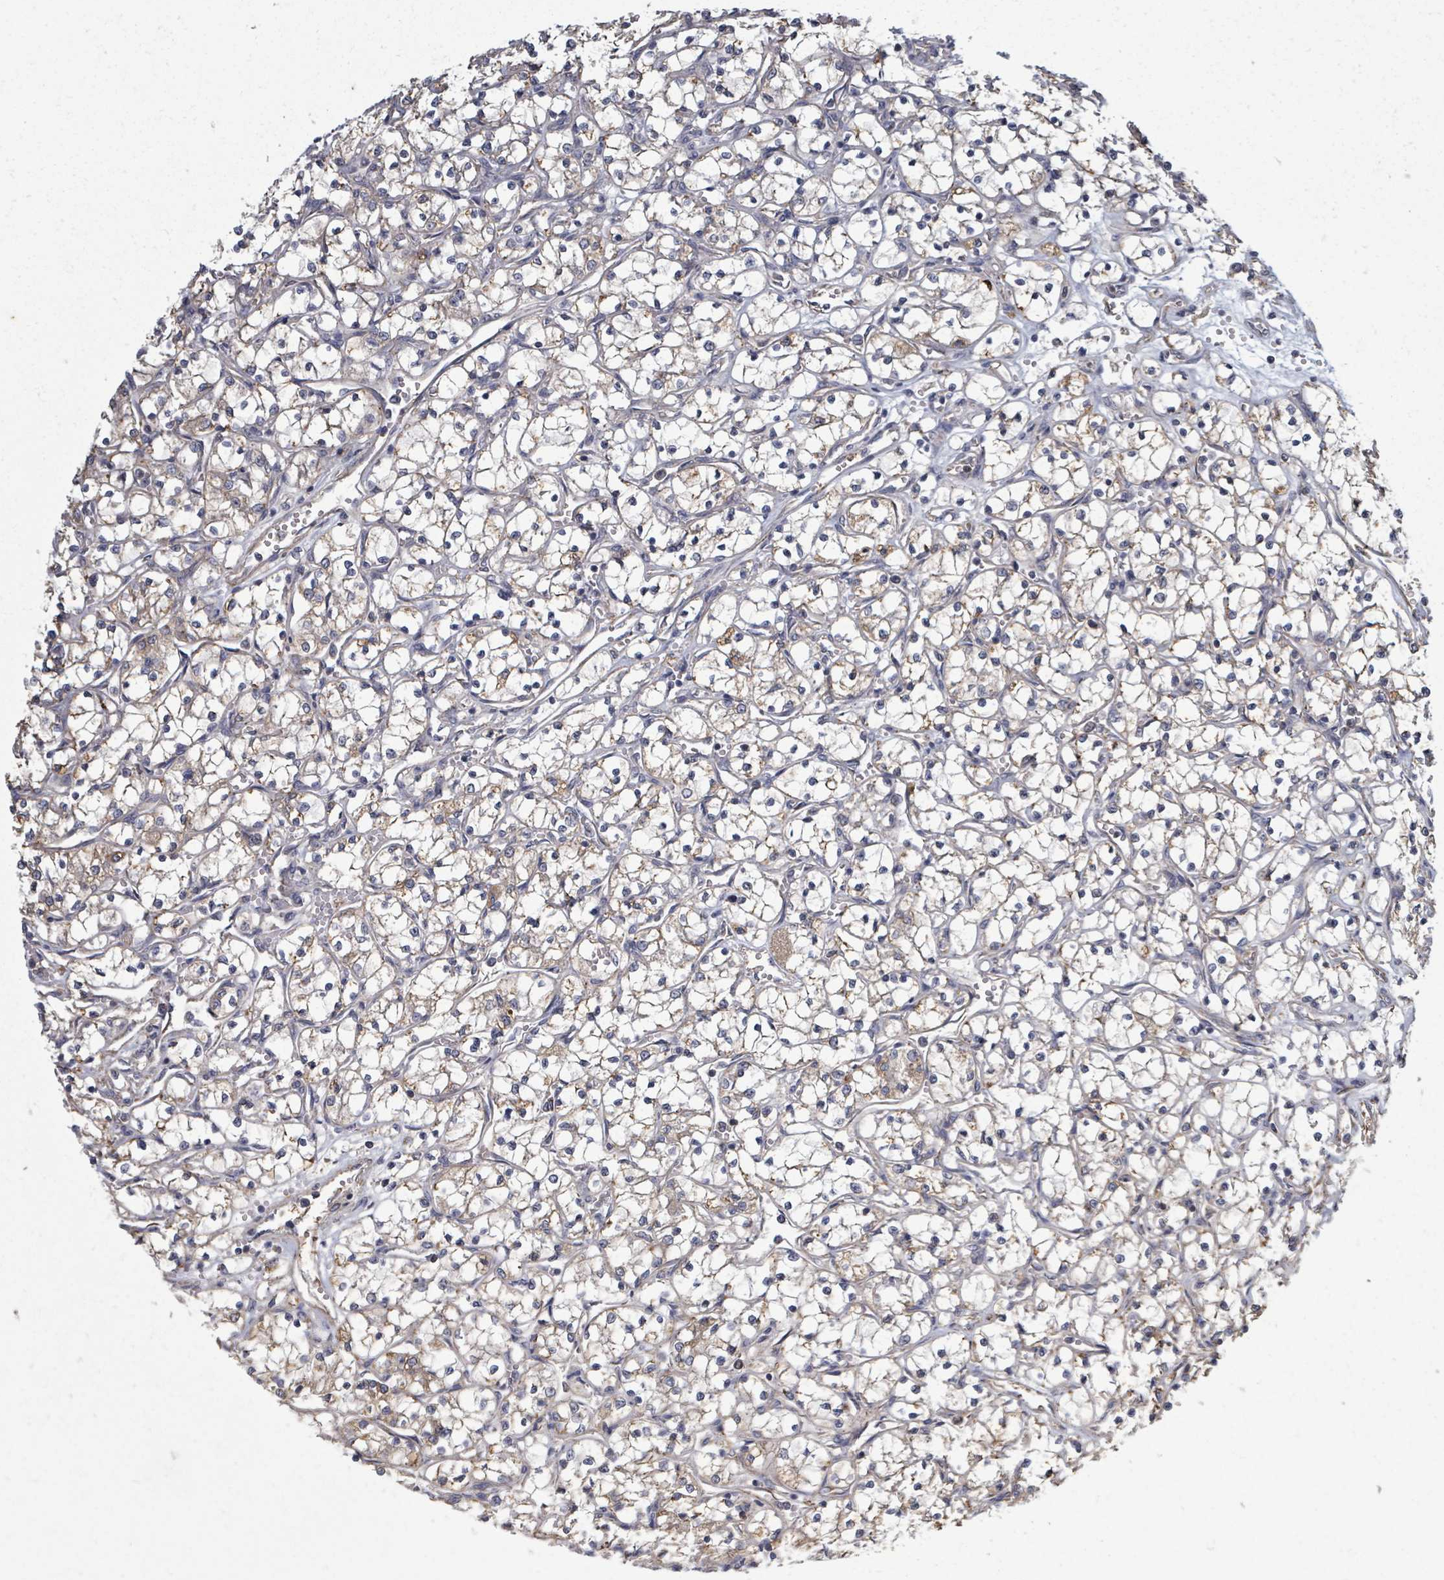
{"staining": {"intensity": "weak", "quantity": "25%-75%", "location": "cytoplasmic/membranous"}, "tissue": "renal cancer", "cell_type": "Tumor cells", "image_type": "cancer", "snomed": [{"axis": "morphology", "description": "Adenocarcinoma, NOS"}, {"axis": "topography", "description": "Kidney"}], "caption": "Brown immunohistochemical staining in human renal cancer demonstrates weak cytoplasmic/membranous expression in about 25%-75% of tumor cells.", "gene": "ADCK1", "patient": {"sex": "female", "age": 69}}